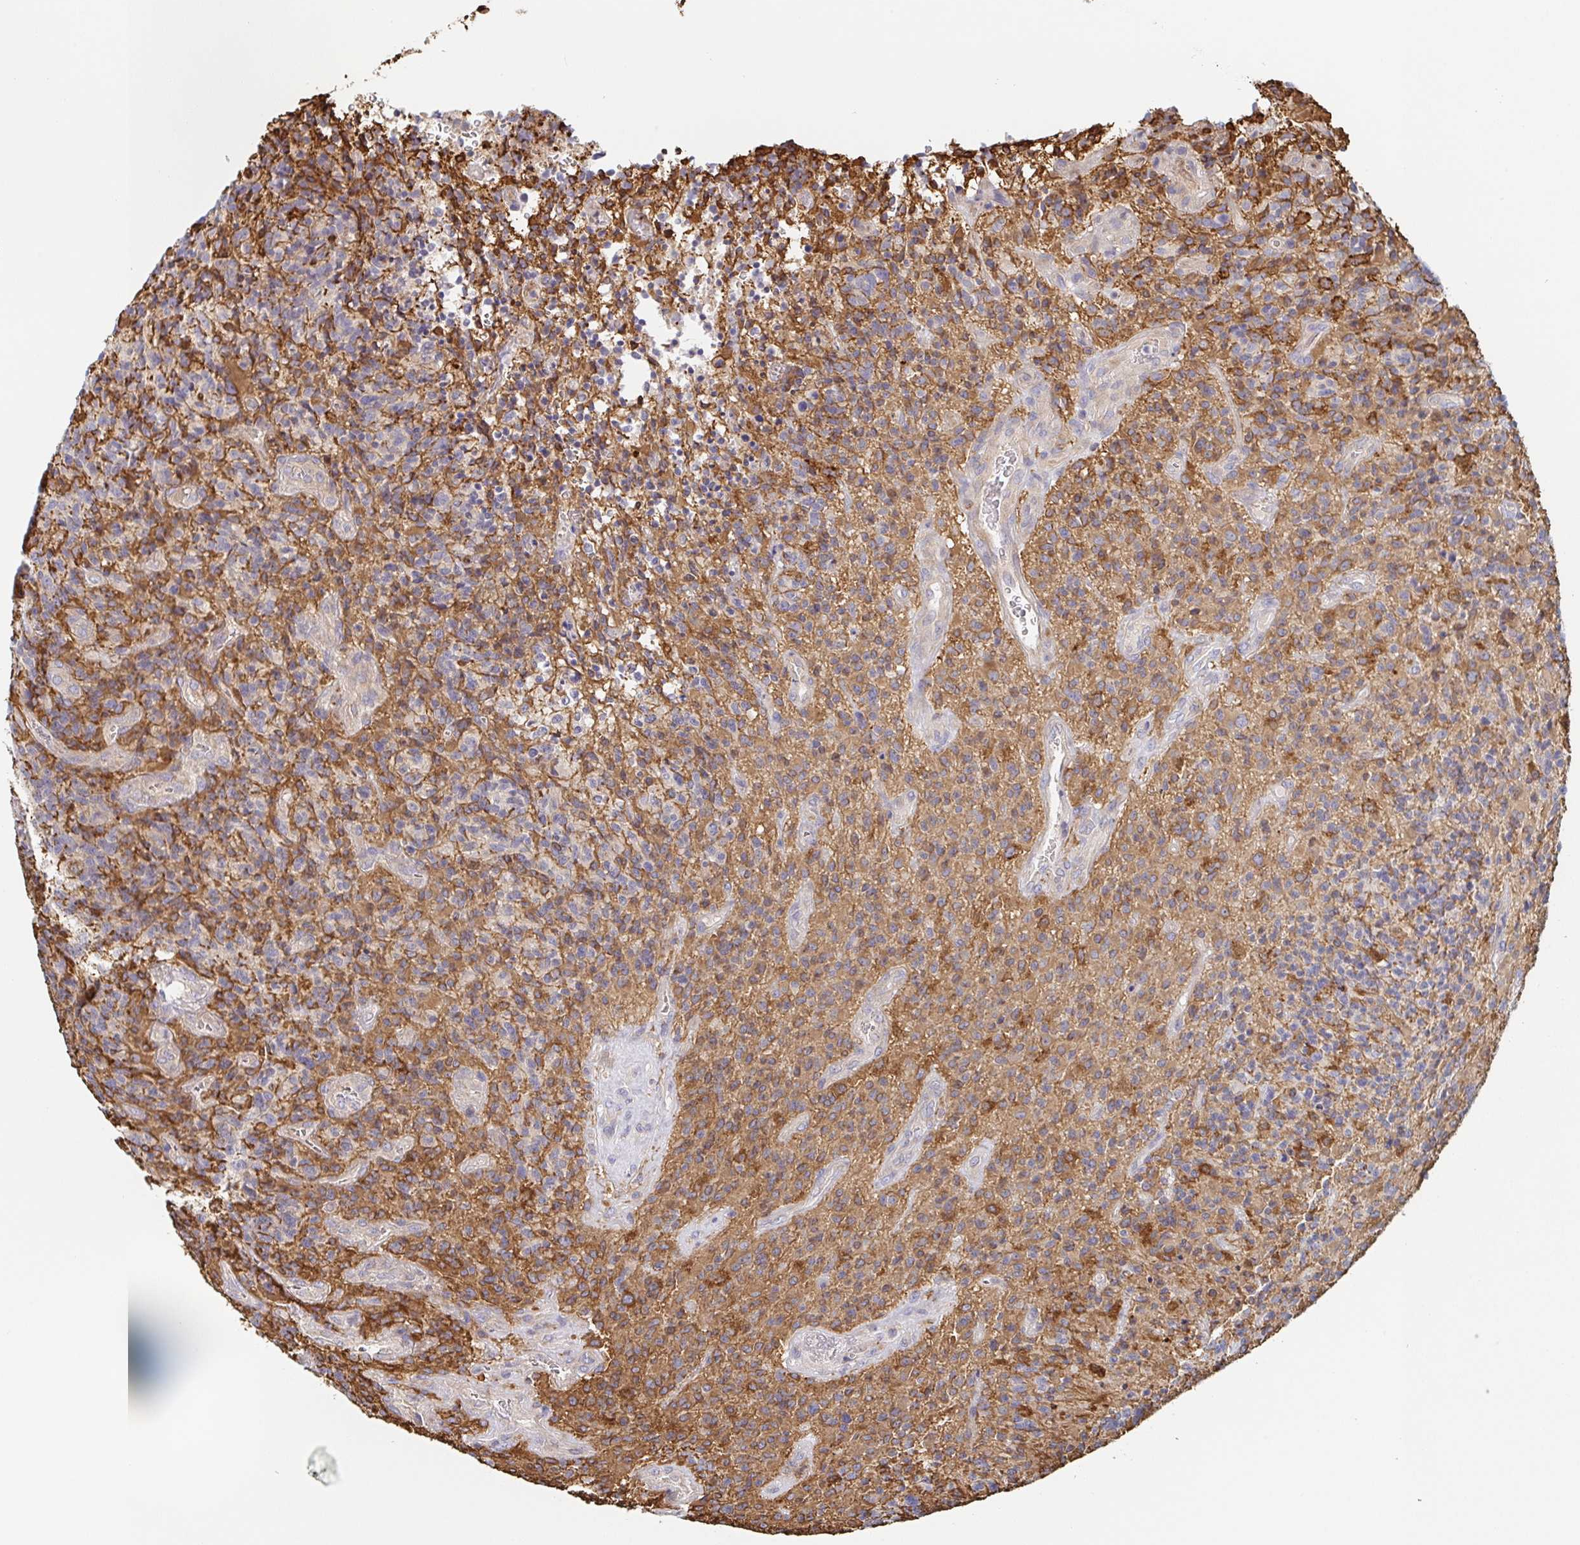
{"staining": {"intensity": "moderate", "quantity": "<25%", "location": "cytoplasmic/membranous"}, "tissue": "glioma", "cell_type": "Tumor cells", "image_type": "cancer", "snomed": [{"axis": "morphology", "description": "Glioma, malignant, High grade"}, {"axis": "topography", "description": "Brain"}], "caption": "Human glioma stained with a brown dye shows moderate cytoplasmic/membranous positive positivity in approximately <25% of tumor cells.", "gene": "TUFT1", "patient": {"sex": "male", "age": 76}}